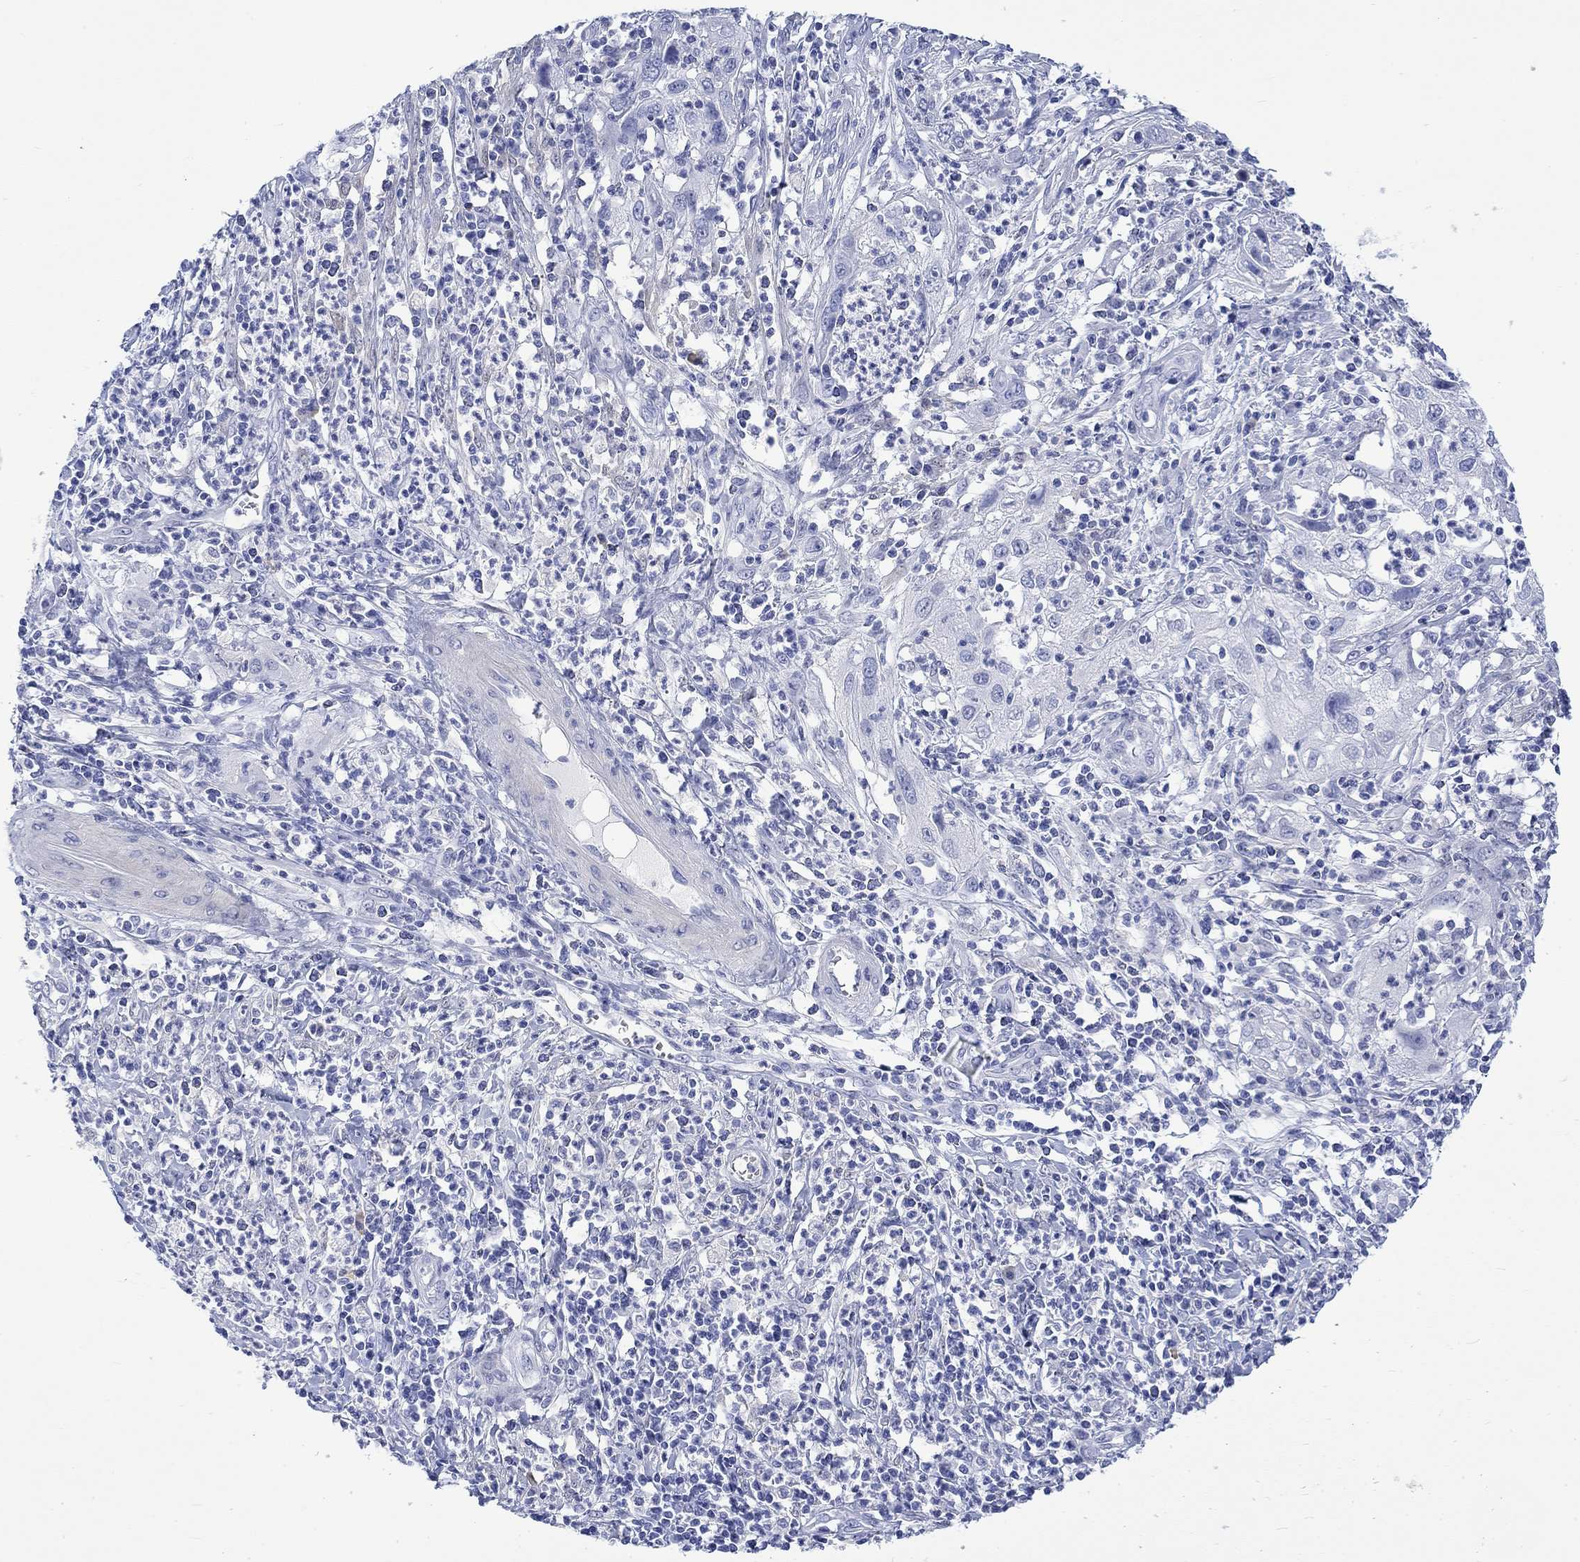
{"staining": {"intensity": "negative", "quantity": "none", "location": "none"}, "tissue": "cervical cancer", "cell_type": "Tumor cells", "image_type": "cancer", "snomed": [{"axis": "morphology", "description": "Squamous cell carcinoma, NOS"}, {"axis": "topography", "description": "Cervix"}], "caption": "An image of human squamous cell carcinoma (cervical) is negative for staining in tumor cells.", "gene": "MSI1", "patient": {"sex": "female", "age": 32}}